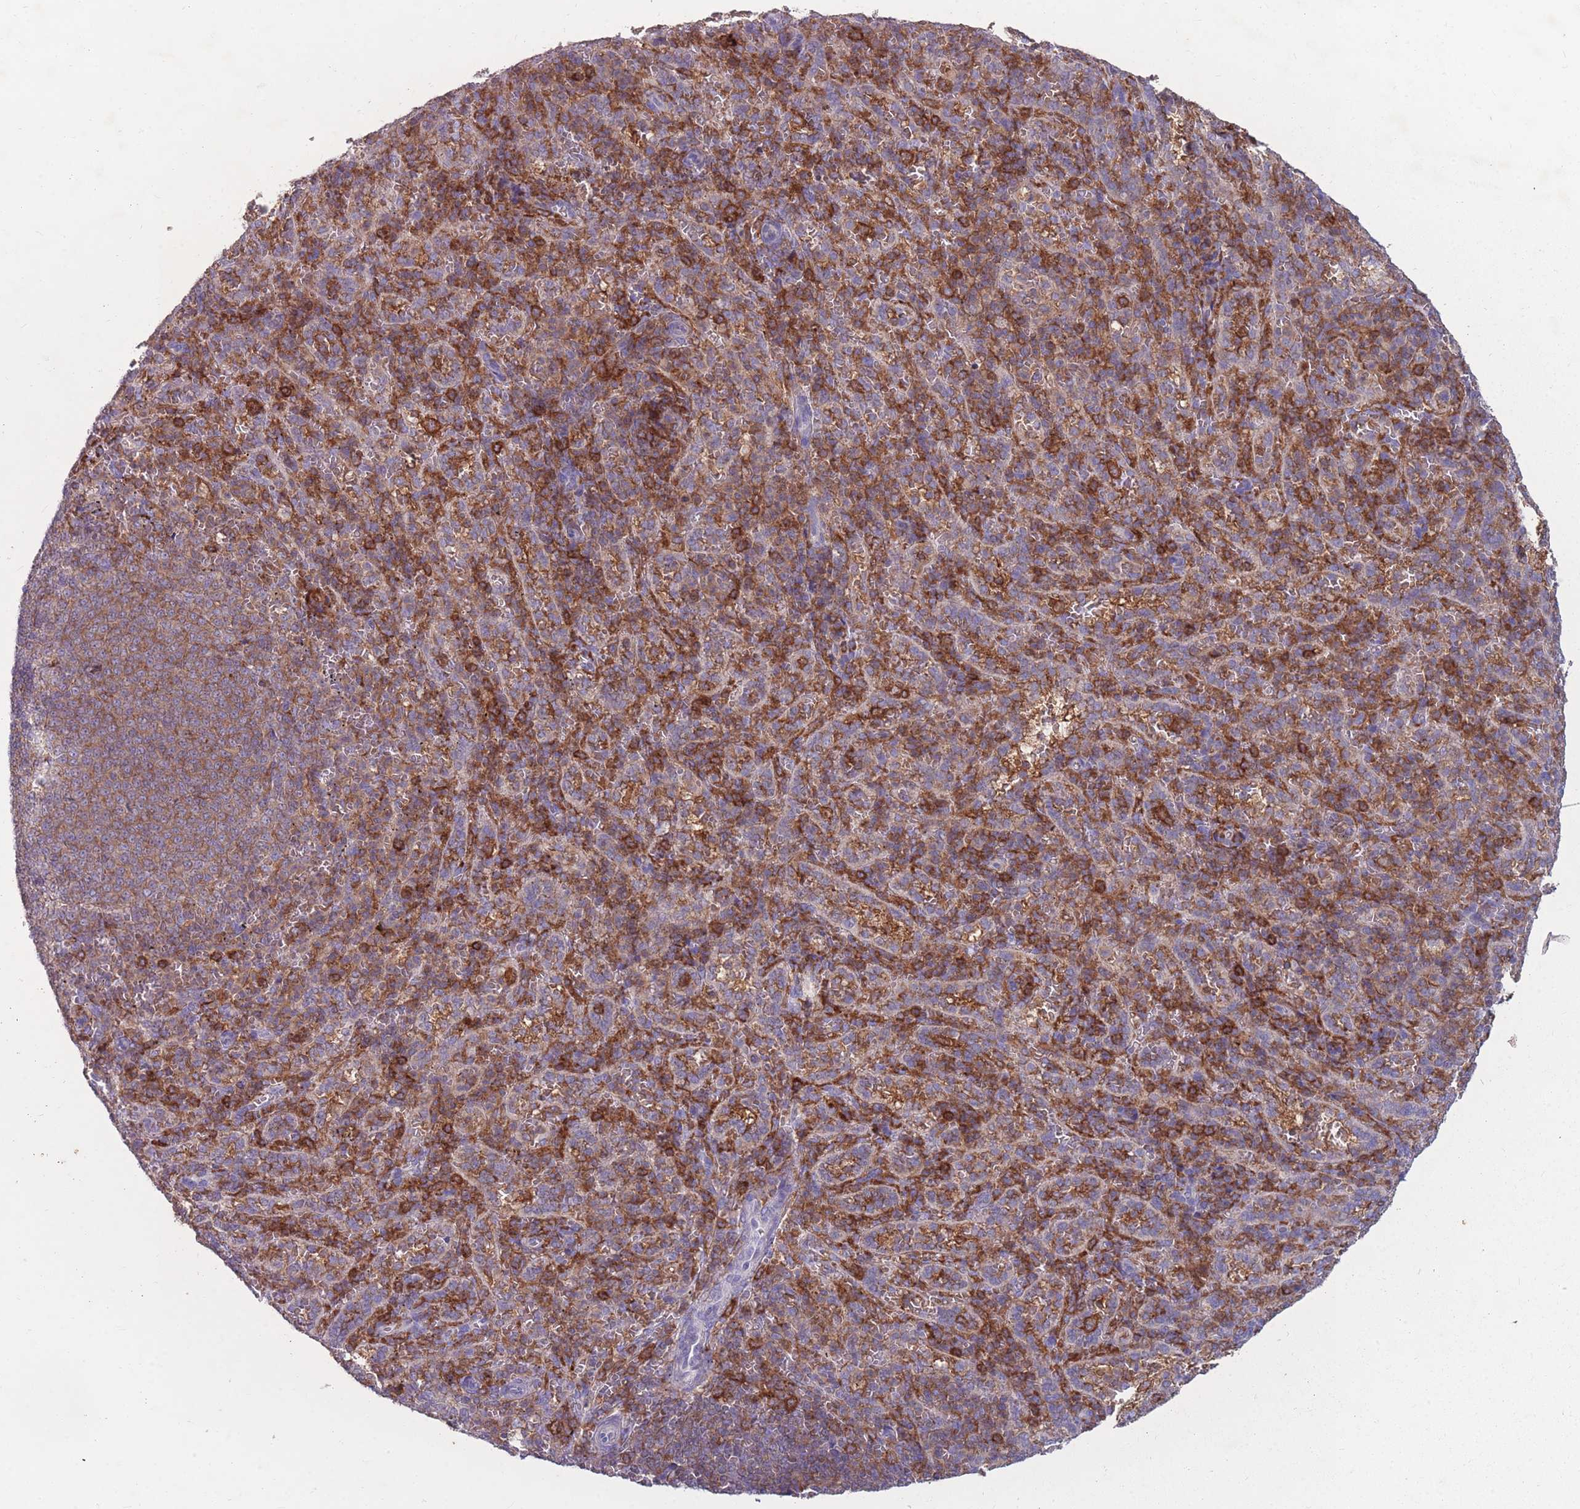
{"staining": {"intensity": "strong", "quantity": "25%-75%", "location": "cytoplasmic/membranous"}, "tissue": "spleen", "cell_type": "Cells in red pulp", "image_type": "normal", "snomed": [{"axis": "morphology", "description": "Normal tissue, NOS"}, {"axis": "topography", "description": "Spleen"}], "caption": "Immunohistochemical staining of unremarkable spleen exhibits strong cytoplasmic/membranous protein staining in approximately 25%-75% of cells in red pulp.", "gene": "CD33", "patient": {"sex": "female", "age": 21}}